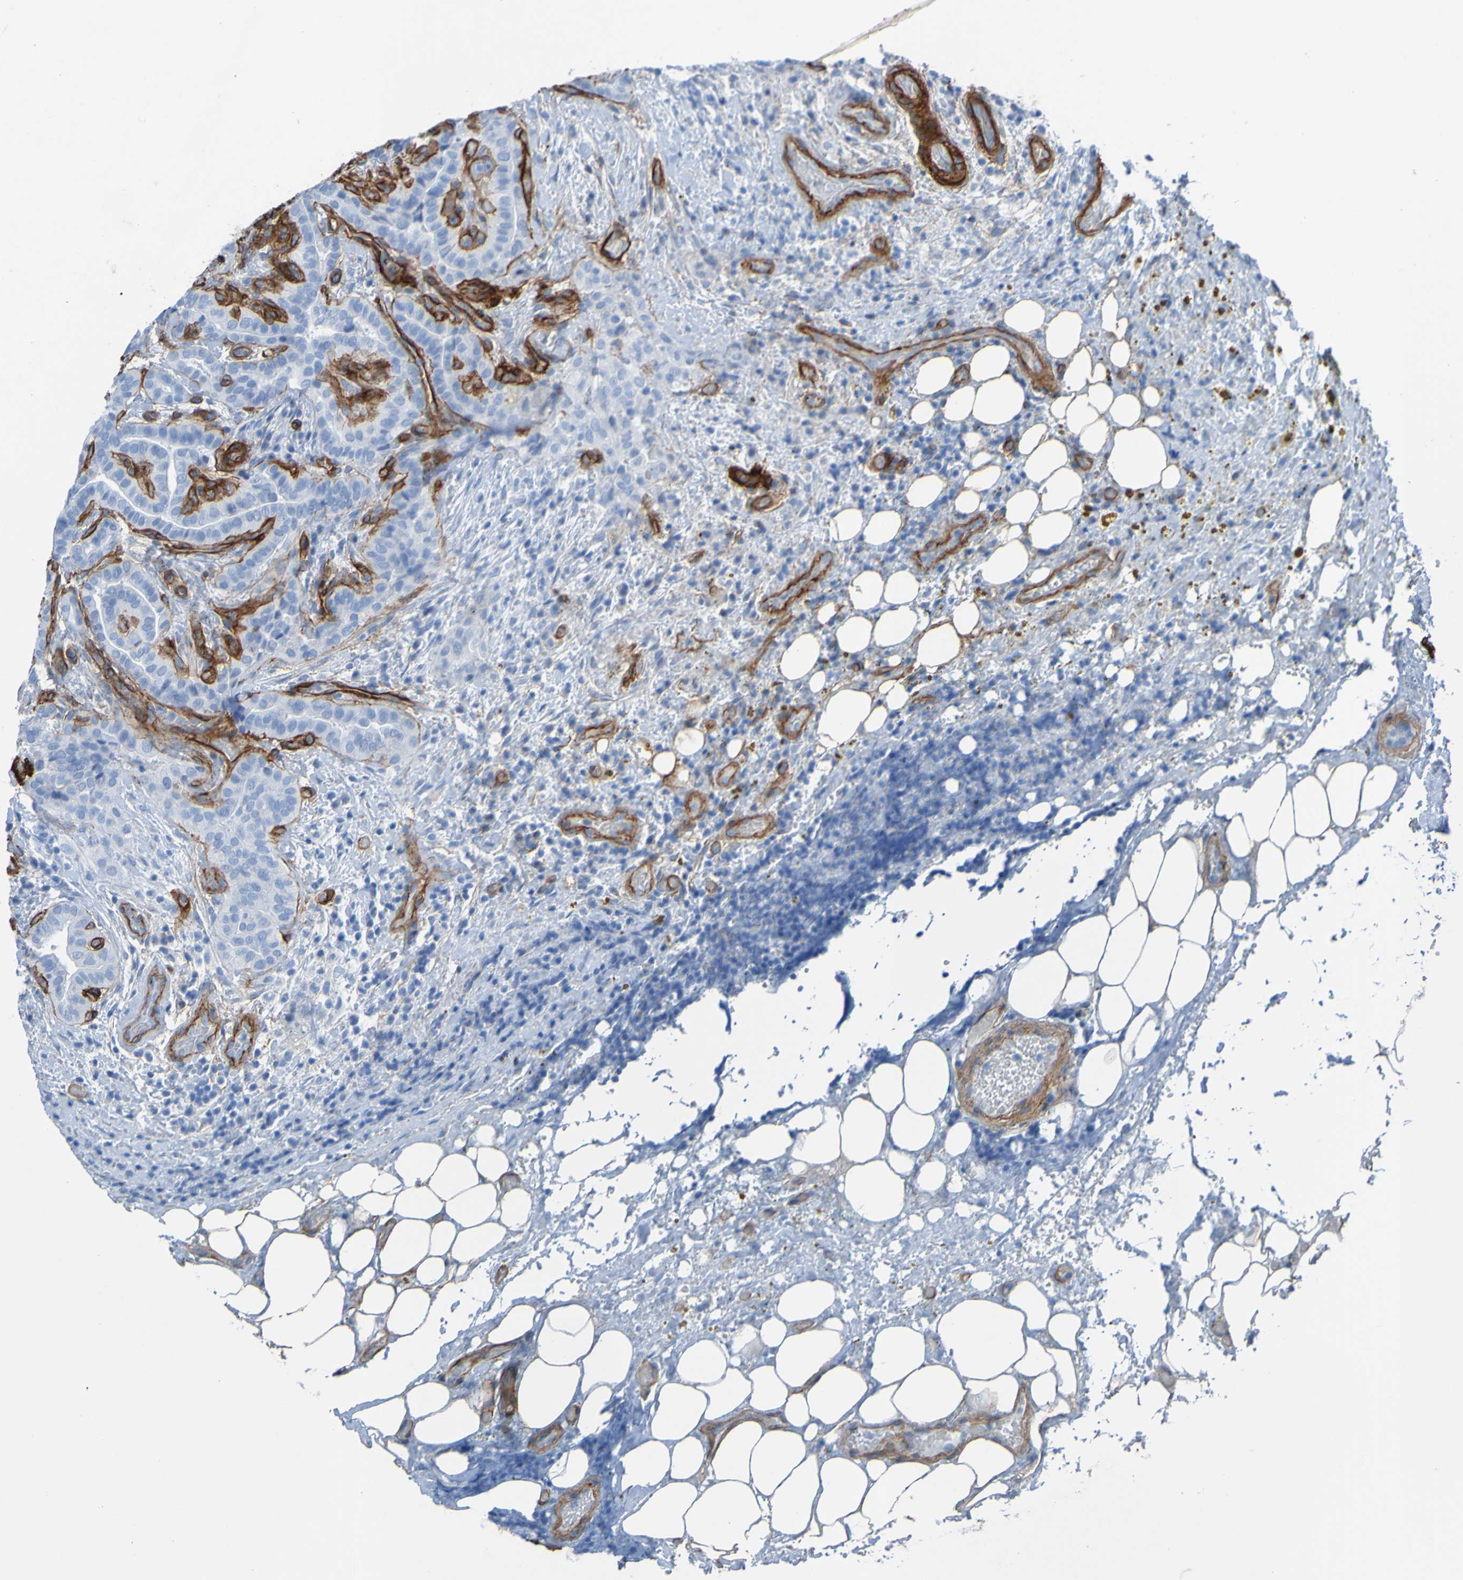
{"staining": {"intensity": "negative", "quantity": "none", "location": "none"}, "tissue": "thyroid cancer", "cell_type": "Tumor cells", "image_type": "cancer", "snomed": [{"axis": "morphology", "description": "Papillary adenocarcinoma, NOS"}, {"axis": "topography", "description": "Thyroid gland"}], "caption": "Immunohistochemistry (IHC) image of neoplastic tissue: thyroid cancer stained with DAB (3,3'-diaminobenzidine) reveals no significant protein expression in tumor cells.", "gene": "COL4A2", "patient": {"sex": "male", "age": 77}}